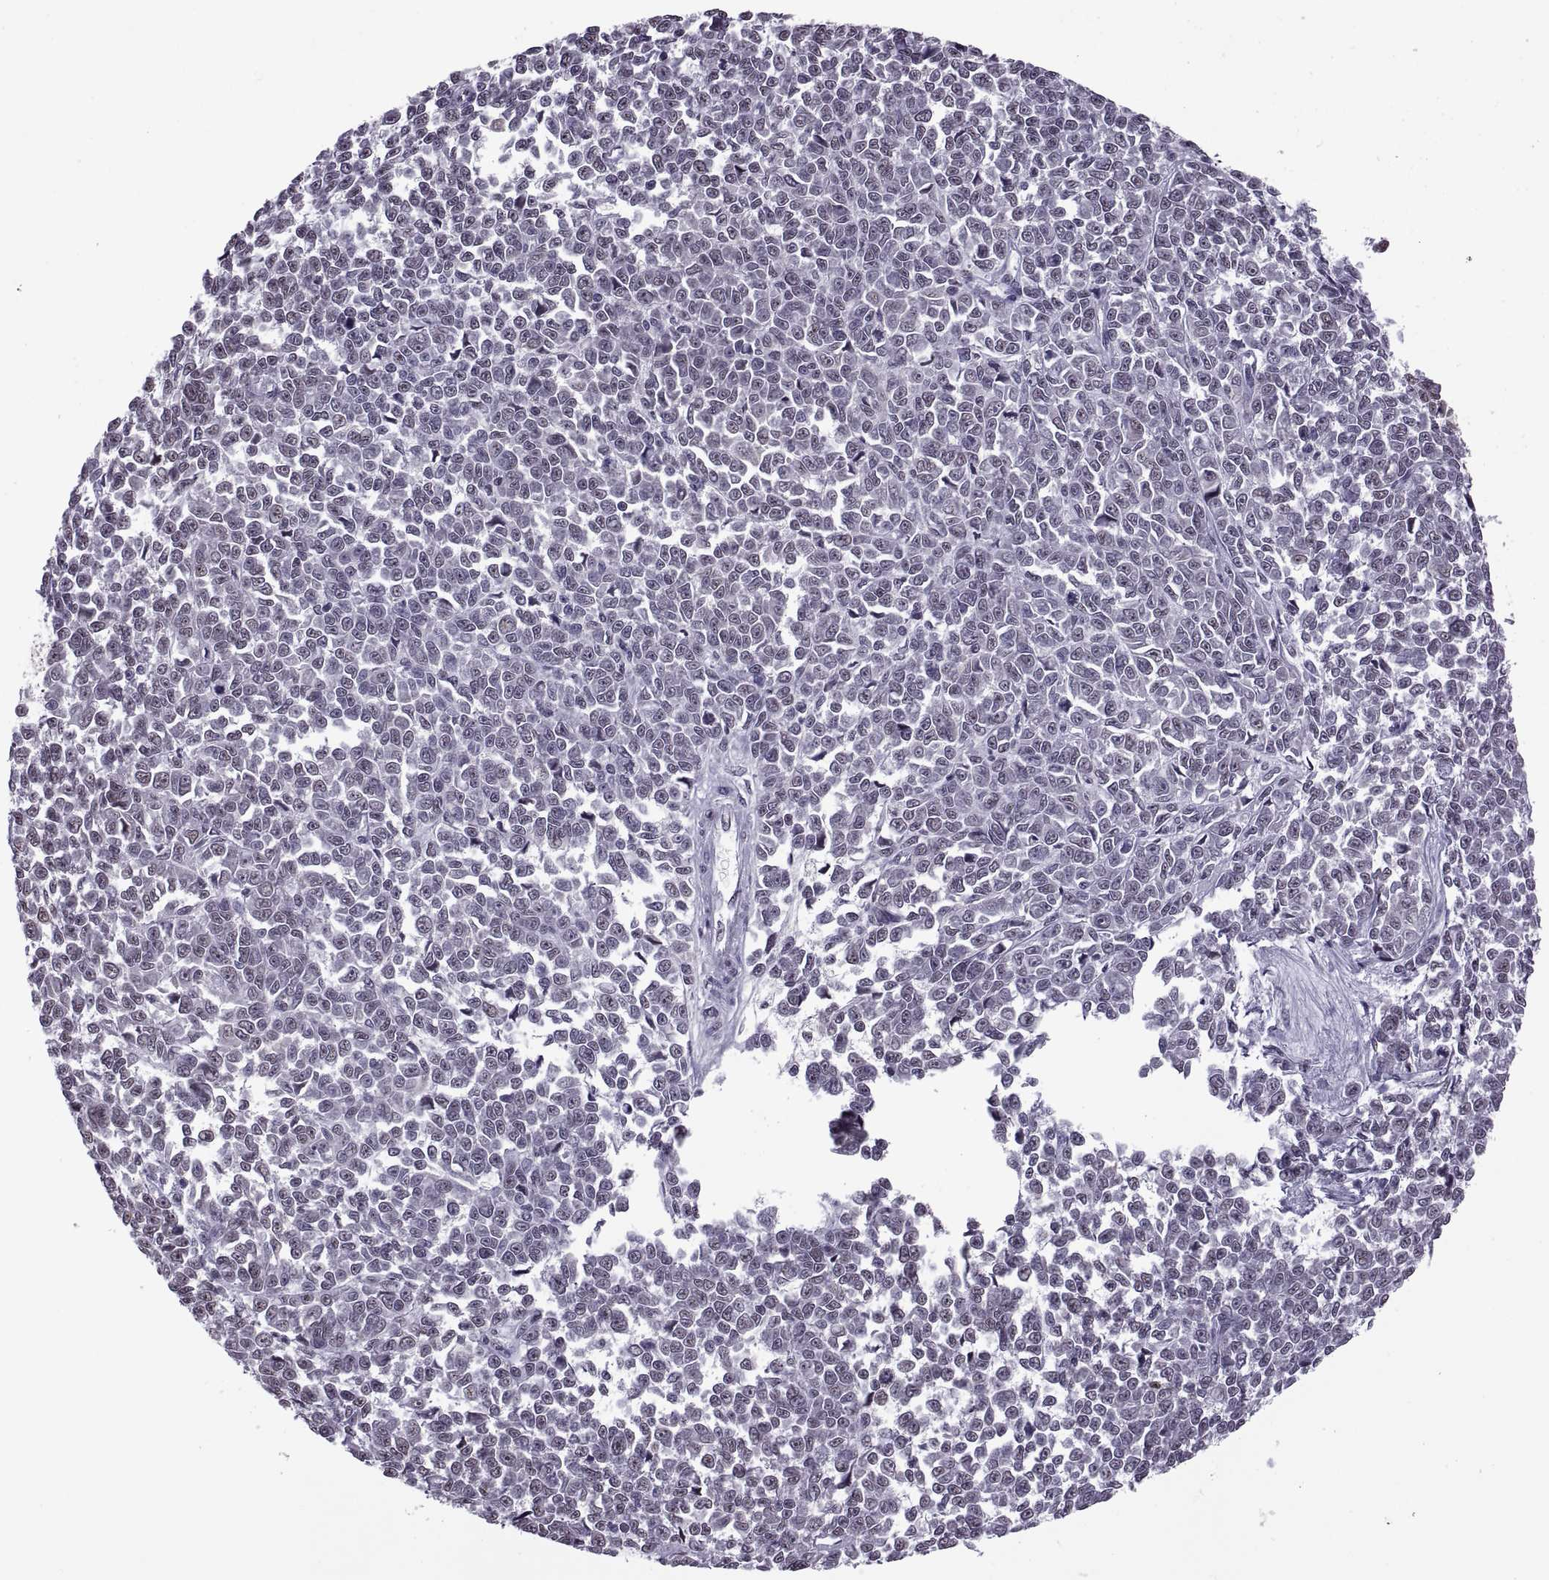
{"staining": {"intensity": "weak", "quantity": "<25%", "location": "cytoplasmic/membranous,nuclear"}, "tissue": "melanoma", "cell_type": "Tumor cells", "image_type": "cancer", "snomed": [{"axis": "morphology", "description": "Malignant melanoma, NOS"}, {"axis": "topography", "description": "Skin"}], "caption": "Tumor cells show no significant positivity in melanoma.", "gene": "MAGEA4", "patient": {"sex": "female", "age": 95}}